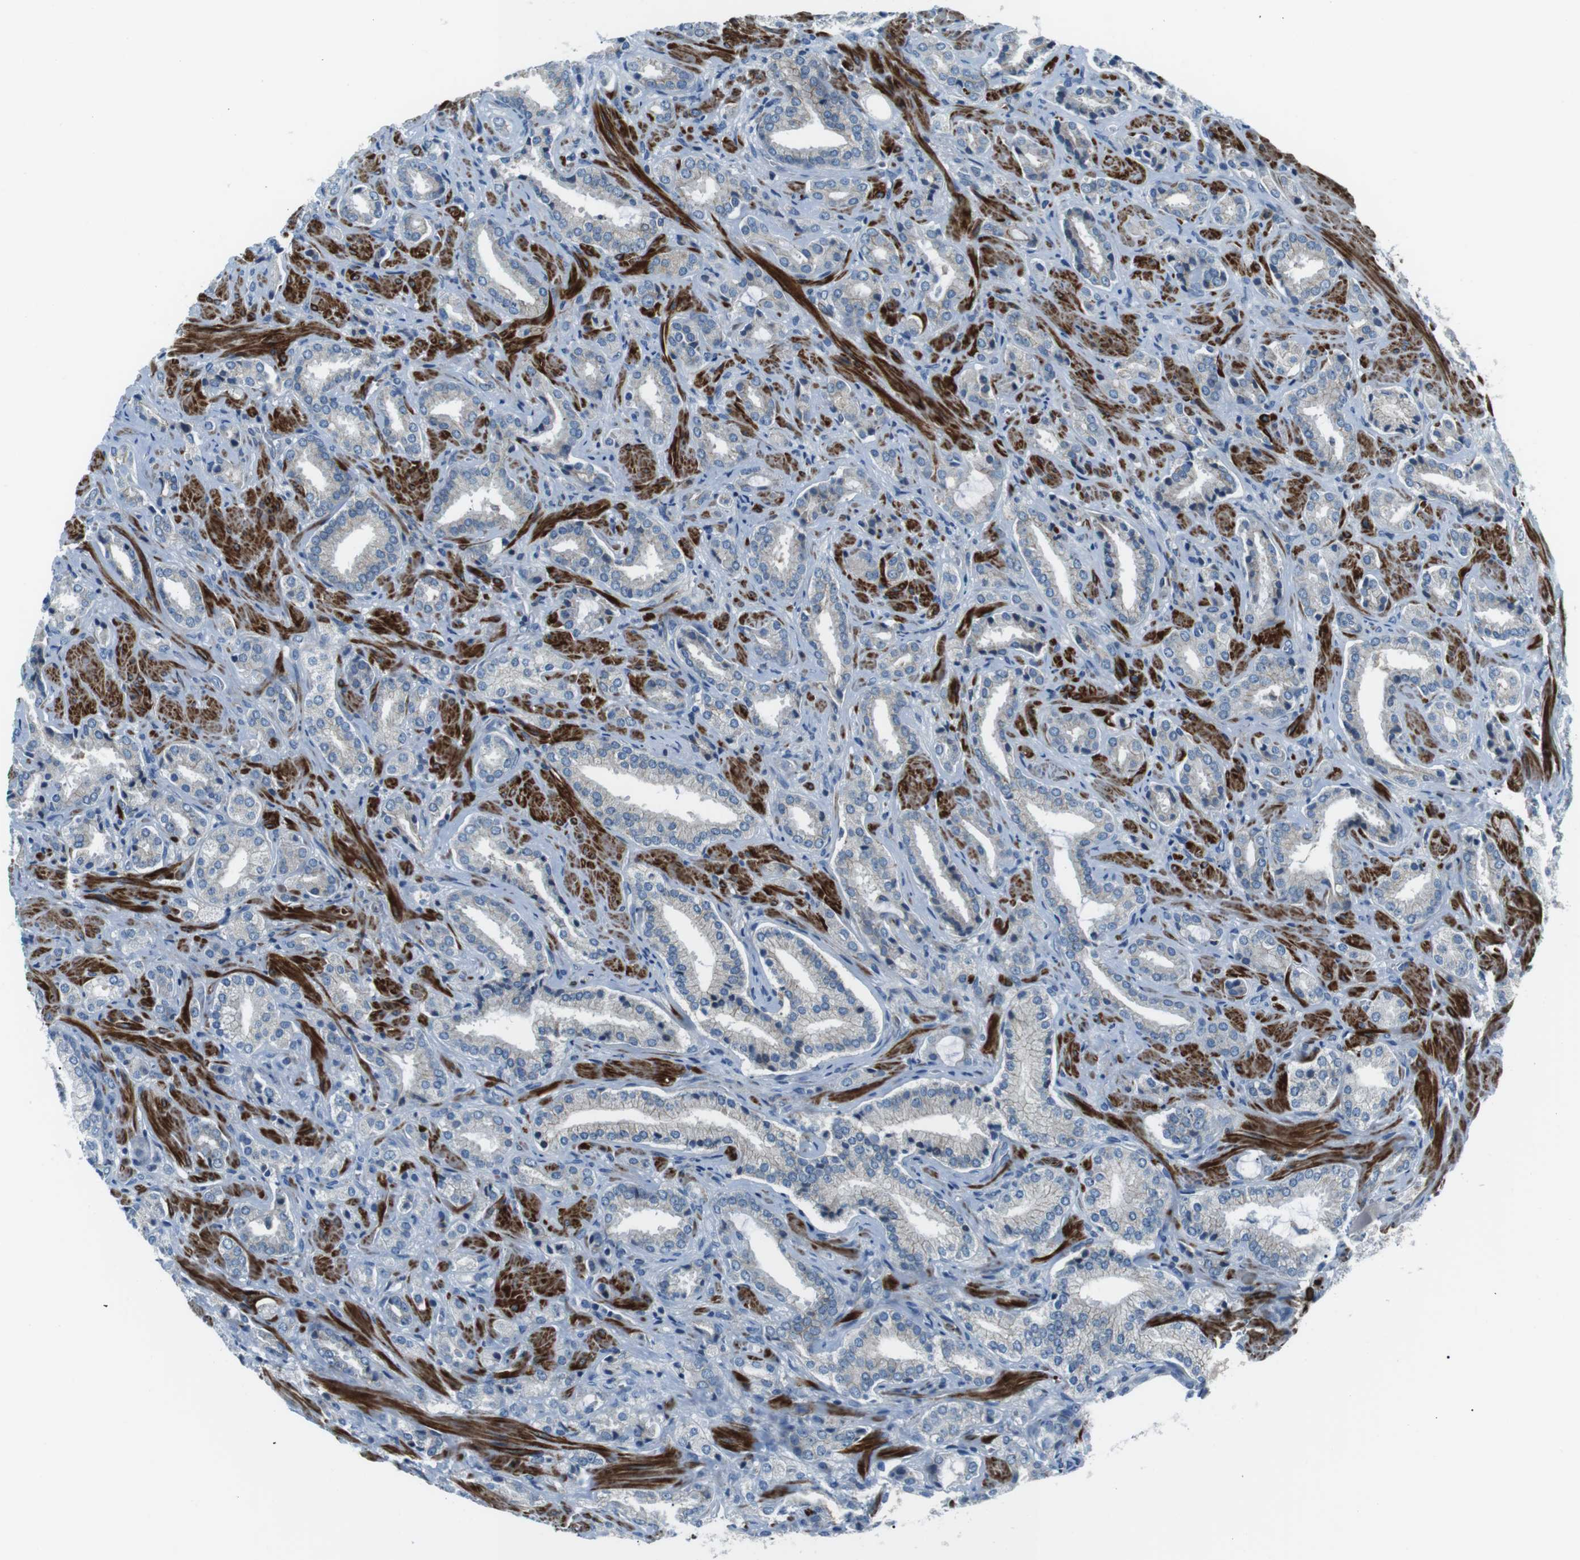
{"staining": {"intensity": "negative", "quantity": "none", "location": "none"}, "tissue": "prostate cancer", "cell_type": "Tumor cells", "image_type": "cancer", "snomed": [{"axis": "morphology", "description": "Adenocarcinoma, High grade"}, {"axis": "topography", "description": "Prostate"}], "caption": "High magnification brightfield microscopy of prostate cancer (adenocarcinoma (high-grade)) stained with DAB (brown) and counterstained with hematoxylin (blue): tumor cells show no significant staining.", "gene": "ARVCF", "patient": {"sex": "male", "age": 64}}